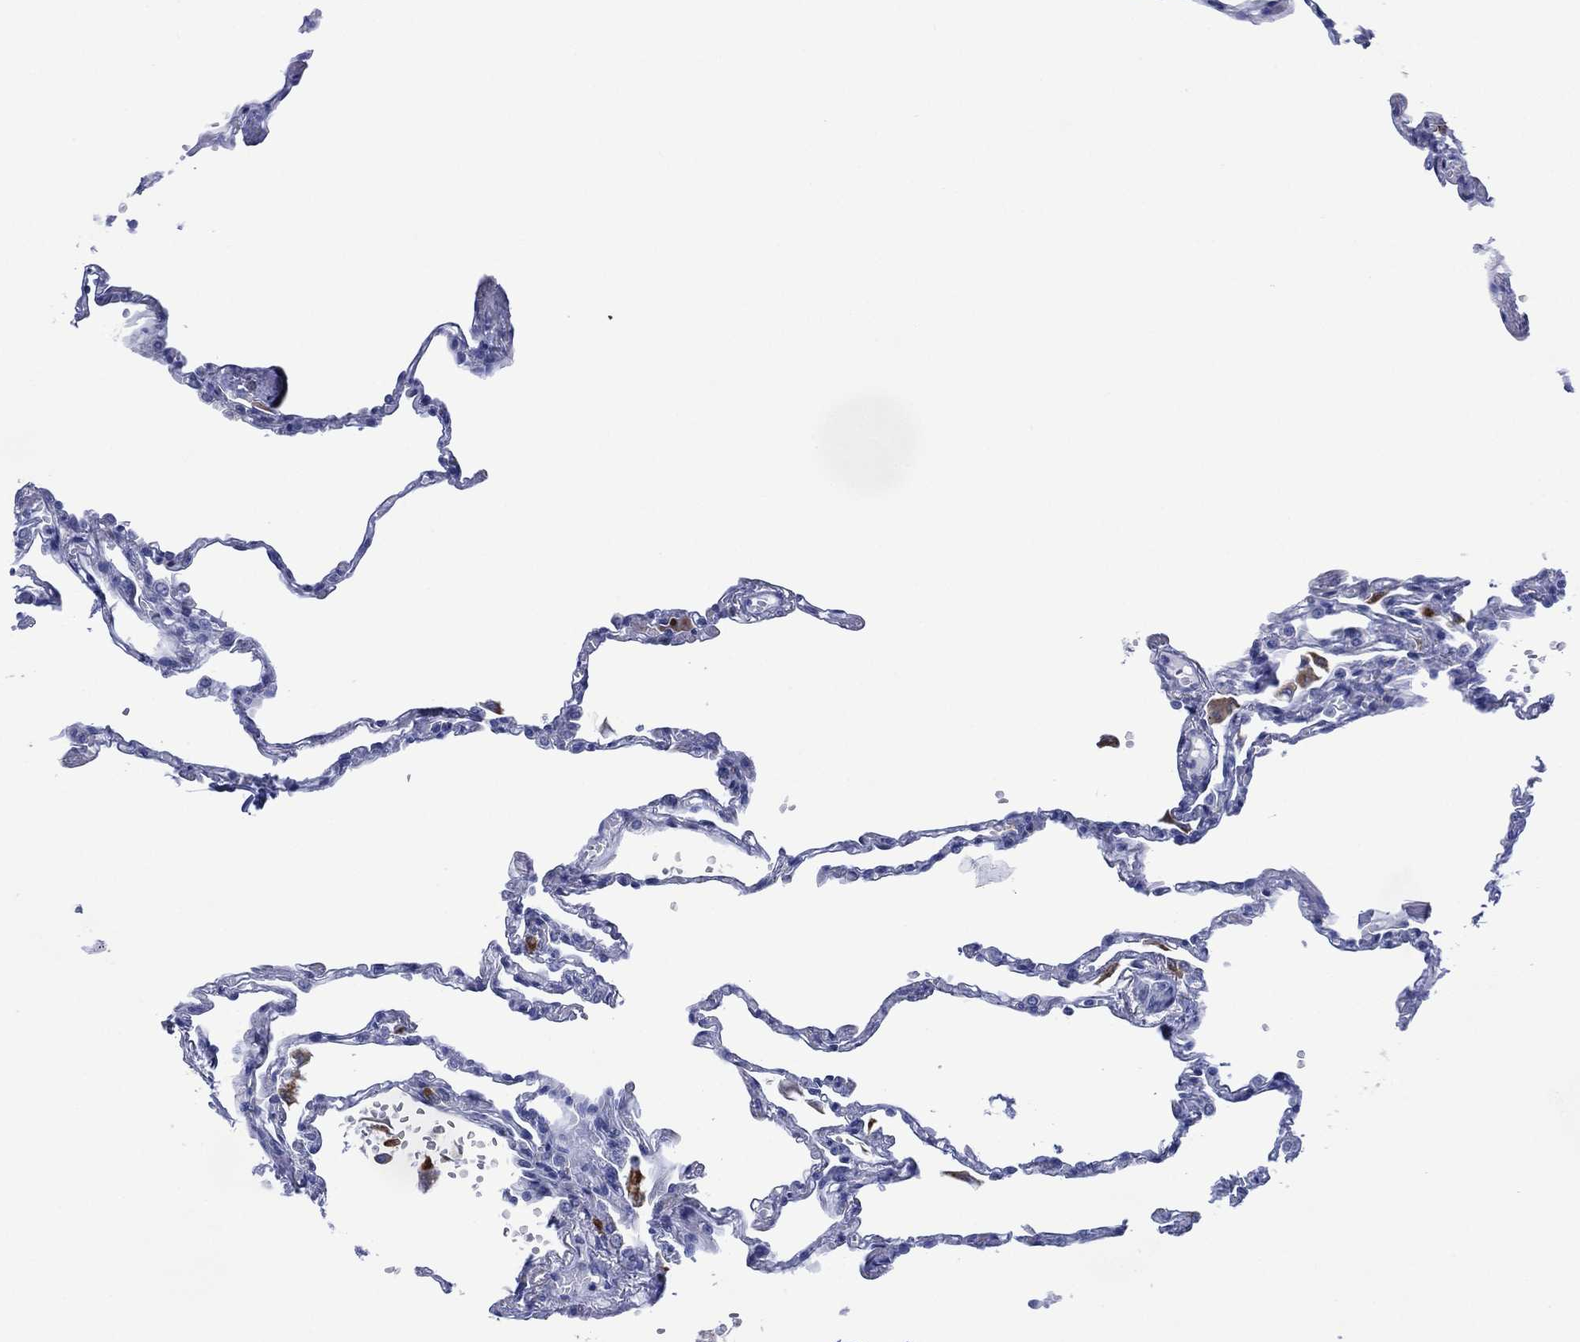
{"staining": {"intensity": "moderate", "quantity": "<25%", "location": "cytoplasmic/membranous"}, "tissue": "lung", "cell_type": "Alveolar cells", "image_type": "normal", "snomed": [{"axis": "morphology", "description": "Normal tissue, NOS"}, {"axis": "topography", "description": "Lung"}], "caption": "Unremarkable lung displays moderate cytoplasmic/membranous positivity in approximately <25% of alveolar cells, visualized by immunohistochemistry. (DAB = brown stain, brightfield microscopy at high magnification).", "gene": "DPP4", "patient": {"sex": "male", "age": 78}}